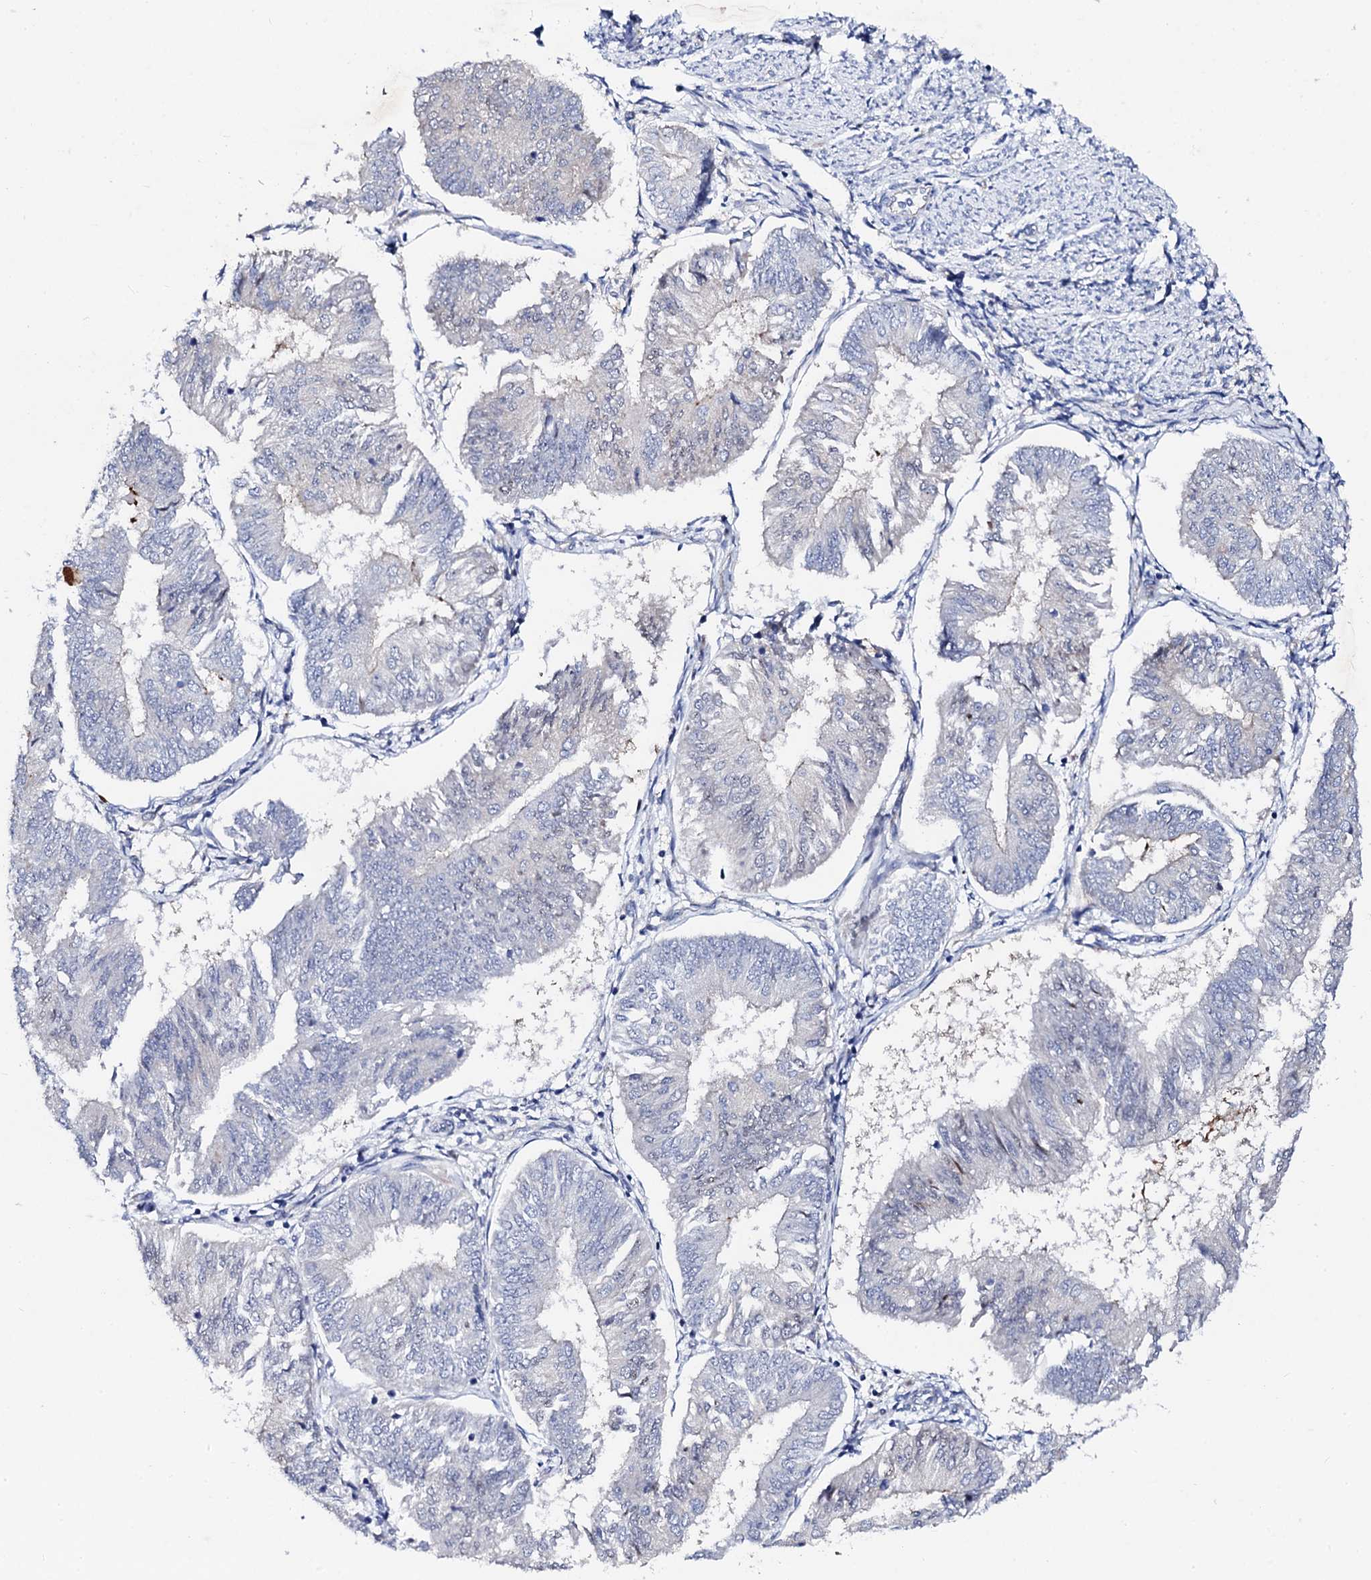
{"staining": {"intensity": "negative", "quantity": "none", "location": "none"}, "tissue": "endometrial cancer", "cell_type": "Tumor cells", "image_type": "cancer", "snomed": [{"axis": "morphology", "description": "Adenocarcinoma, NOS"}, {"axis": "topography", "description": "Endometrium"}], "caption": "Tumor cells are negative for protein expression in human adenocarcinoma (endometrial).", "gene": "TRDN", "patient": {"sex": "female", "age": 58}}